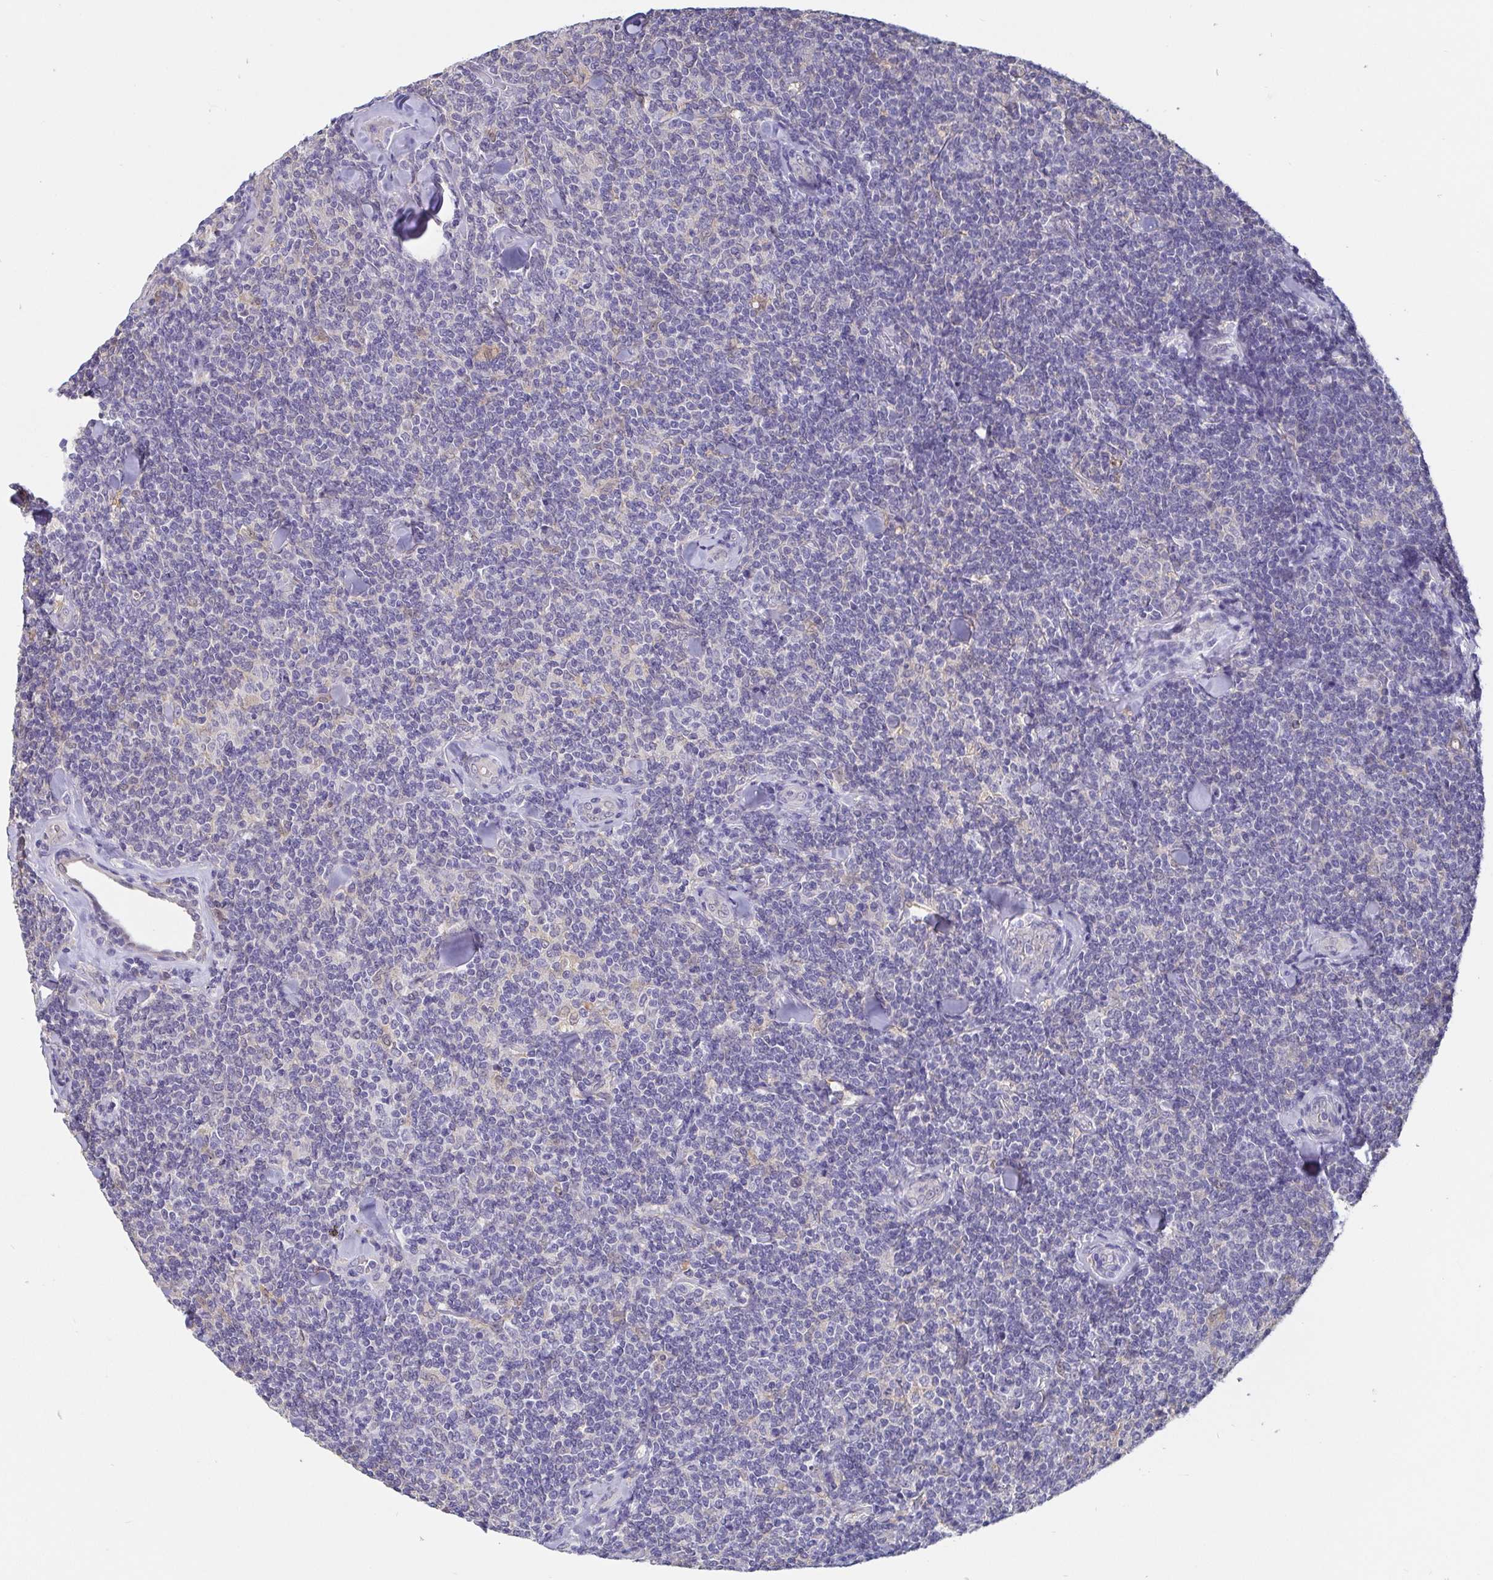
{"staining": {"intensity": "negative", "quantity": "none", "location": "none"}, "tissue": "lymphoma", "cell_type": "Tumor cells", "image_type": "cancer", "snomed": [{"axis": "morphology", "description": "Malignant lymphoma, non-Hodgkin's type, Low grade"}, {"axis": "topography", "description": "Lymph node"}], "caption": "Lymphoma stained for a protein using immunohistochemistry (IHC) reveals no positivity tumor cells.", "gene": "IDH1", "patient": {"sex": "female", "age": 56}}